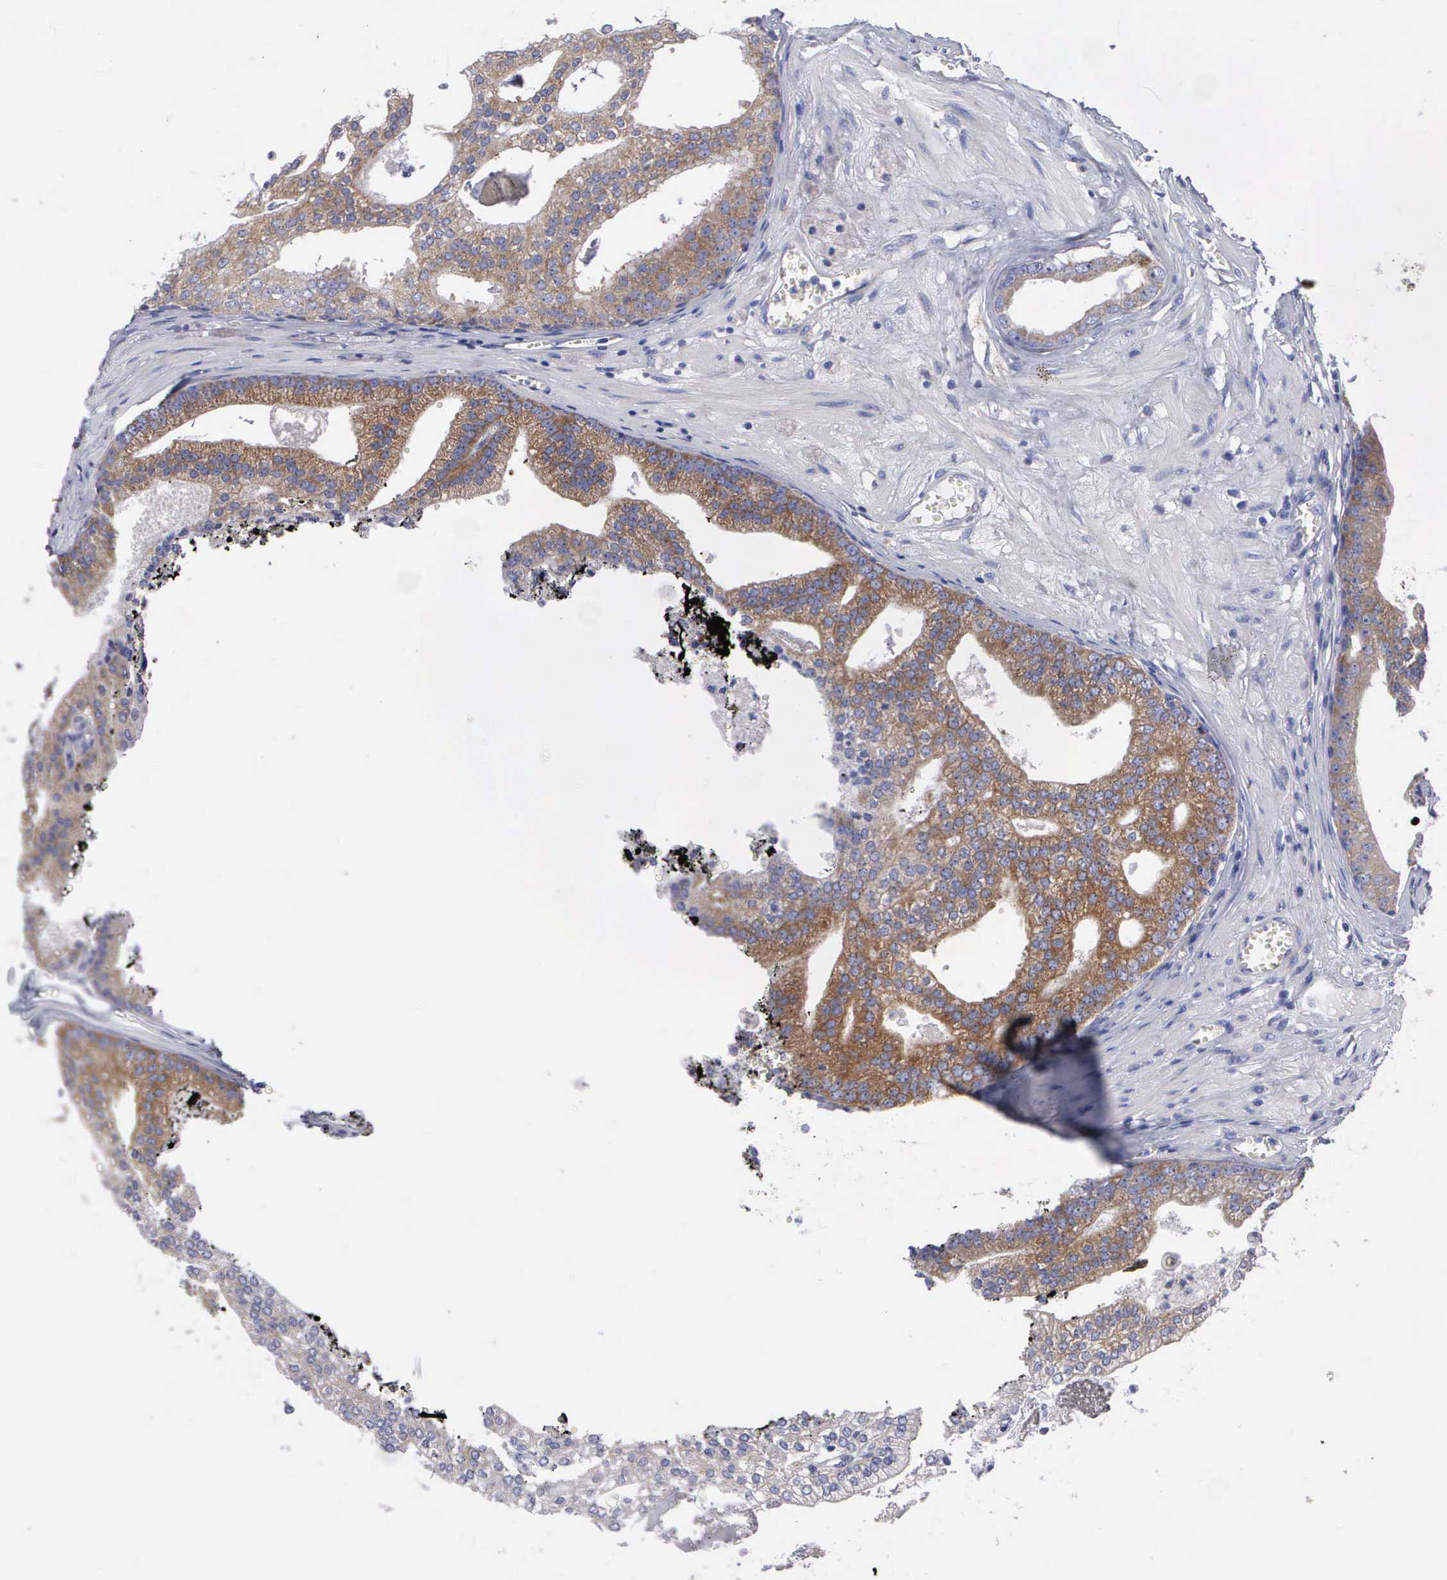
{"staining": {"intensity": "moderate", "quantity": ">75%", "location": "cytoplasmic/membranous"}, "tissue": "prostate cancer", "cell_type": "Tumor cells", "image_type": "cancer", "snomed": [{"axis": "morphology", "description": "Adenocarcinoma, High grade"}, {"axis": "topography", "description": "Prostate"}], "caption": "This is an image of immunohistochemistry staining of prostate cancer, which shows moderate staining in the cytoplasmic/membranous of tumor cells.", "gene": "APOOL", "patient": {"sex": "male", "age": 56}}